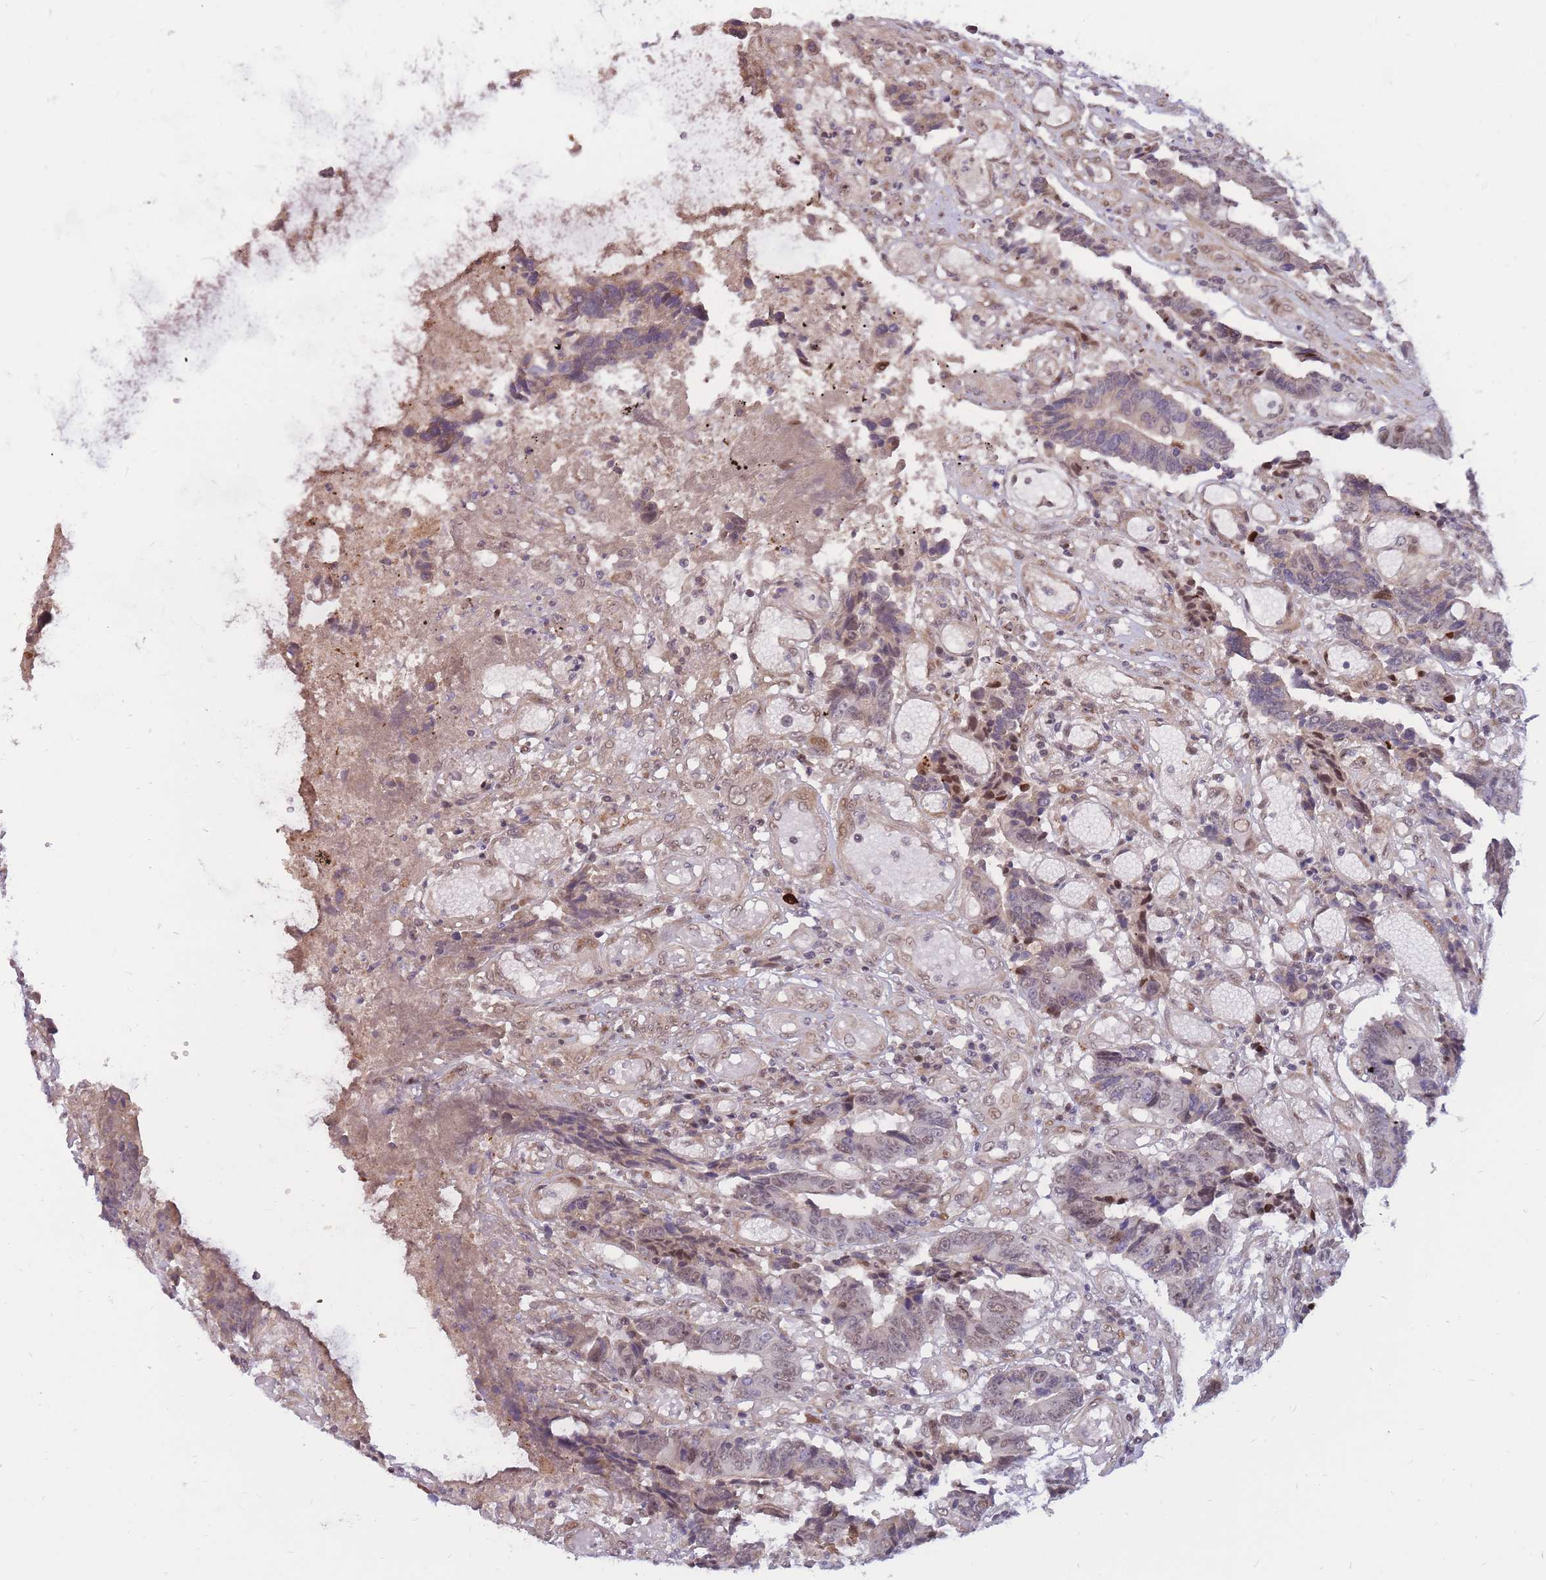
{"staining": {"intensity": "weak", "quantity": "25%-75%", "location": "nuclear"}, "tissue": "colorectal cancer", "cell_type": "Tumor cells", "image_type": "cancer", "snomed": [{"axis": "morphology", "description": "Adenocarcinoma, NOS"}, {"axis": "topography", "description": "Rectum"}], "caption": "Protein staining of colorectal adenocarcinoma tissue demonstrates weak nuclear staining in about 25%-75% of tumor cells. The staining was performed using DAB (3,3'-diaminobenzidine) to visualize the protein expression in brown, while the nuclei were stained in blue with hematoxylin (Magnification: 20x).", "gene": "ERICH6B", "patient": {"sex": "male", "age": 84}}